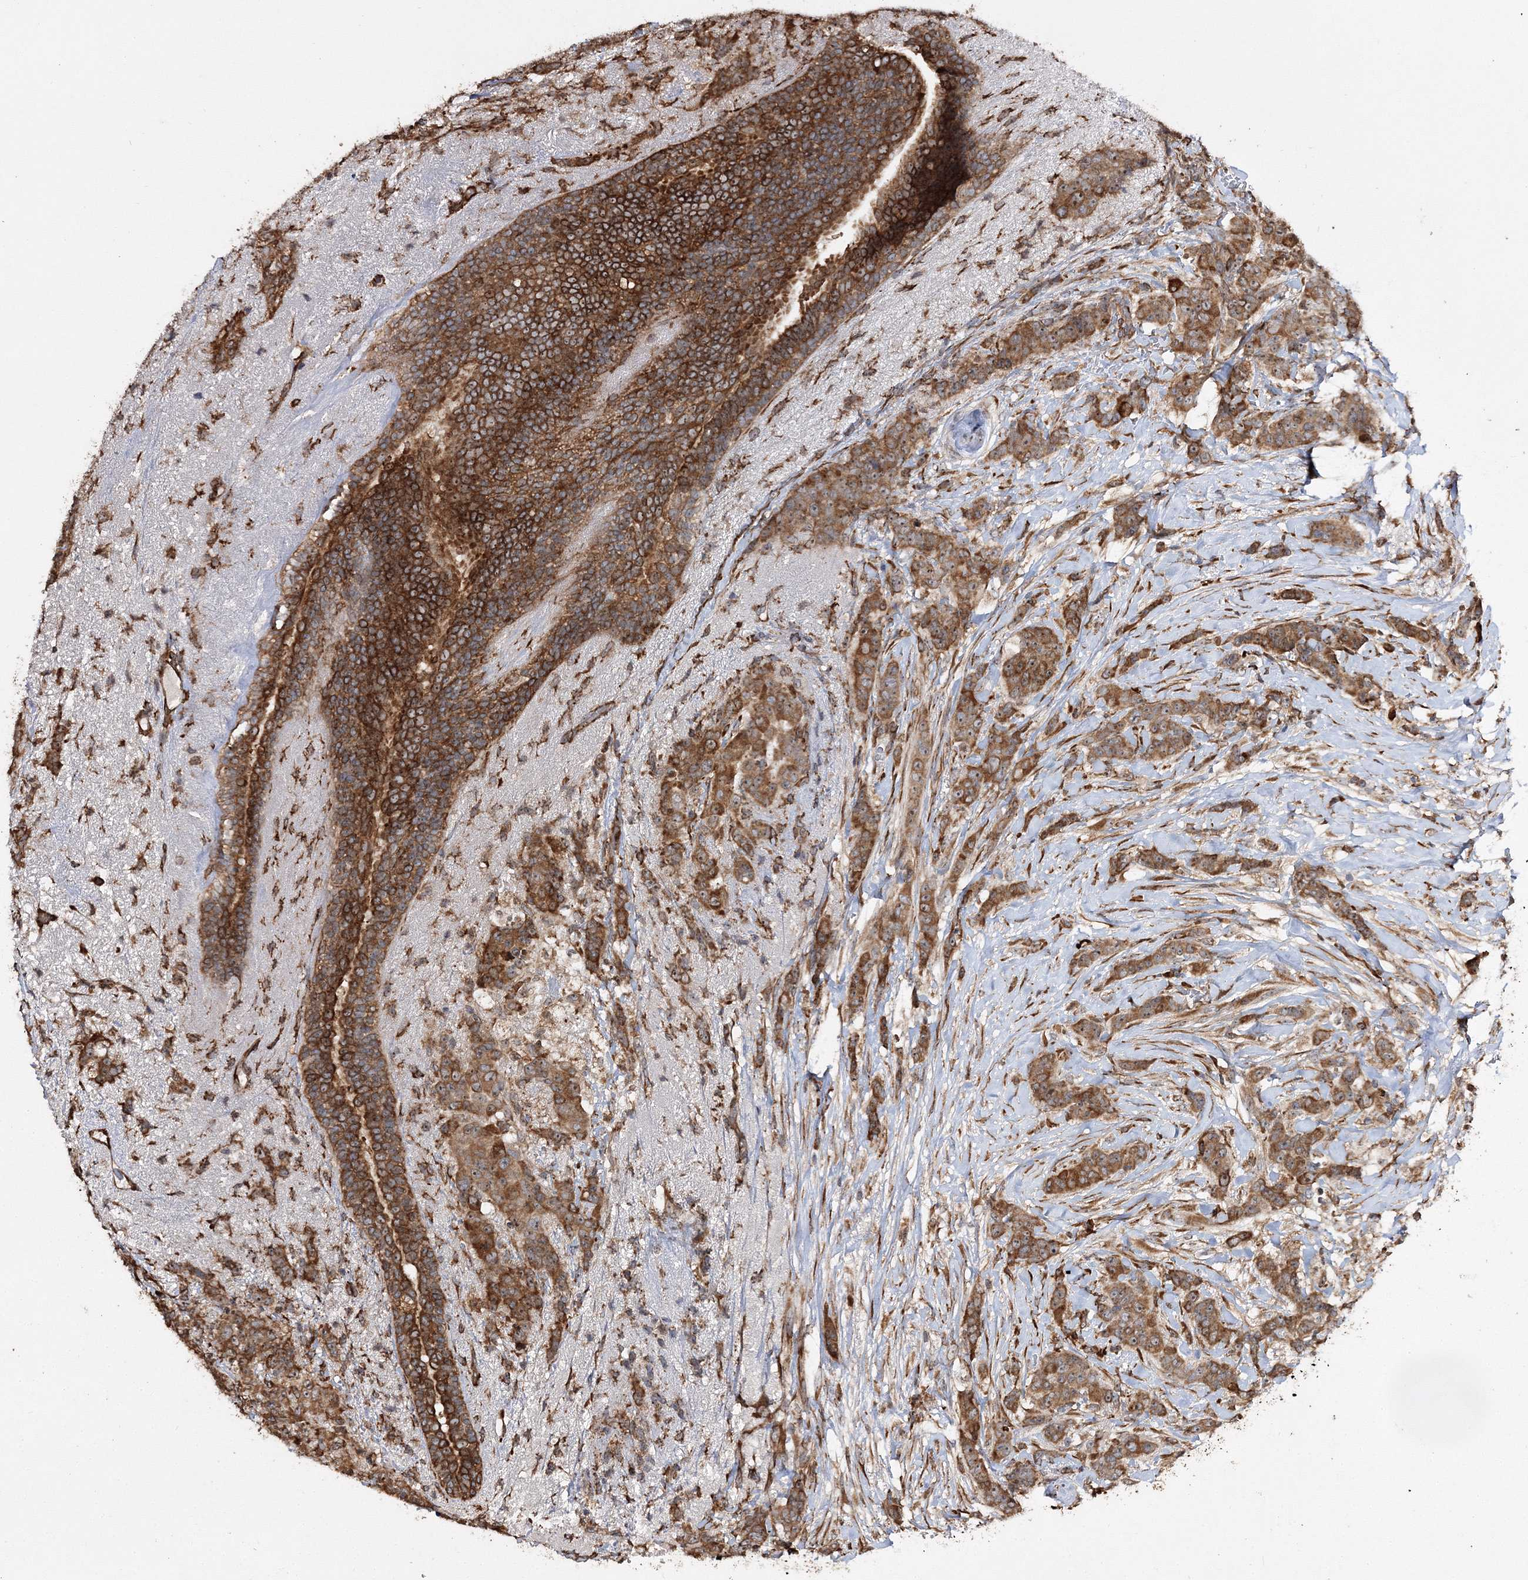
{"staining": {"intensity": "strong", "quantity": ">75%", "location": "cytoplasmic/membranous"}, "tissue": "breast cancer", "cell_type": "Tumor cells", "image_type": "cancer", "snomed": [{"axis": "morphology", "description": "Duct carcinoma"}, {"axis": "topography", "description": "Breast"}], "caption": "High-magnification brightfield microscopy of breast intraductal carcinoma stained with DAB (brown) and counterstained with hematoxylin (blue). tumor cells exhibit strong cytoplasmic/membranous positivity is appreciated in about>75% of cells.", "gene": "SCRN3", "patient": {"sex": "female", "age": 40}}